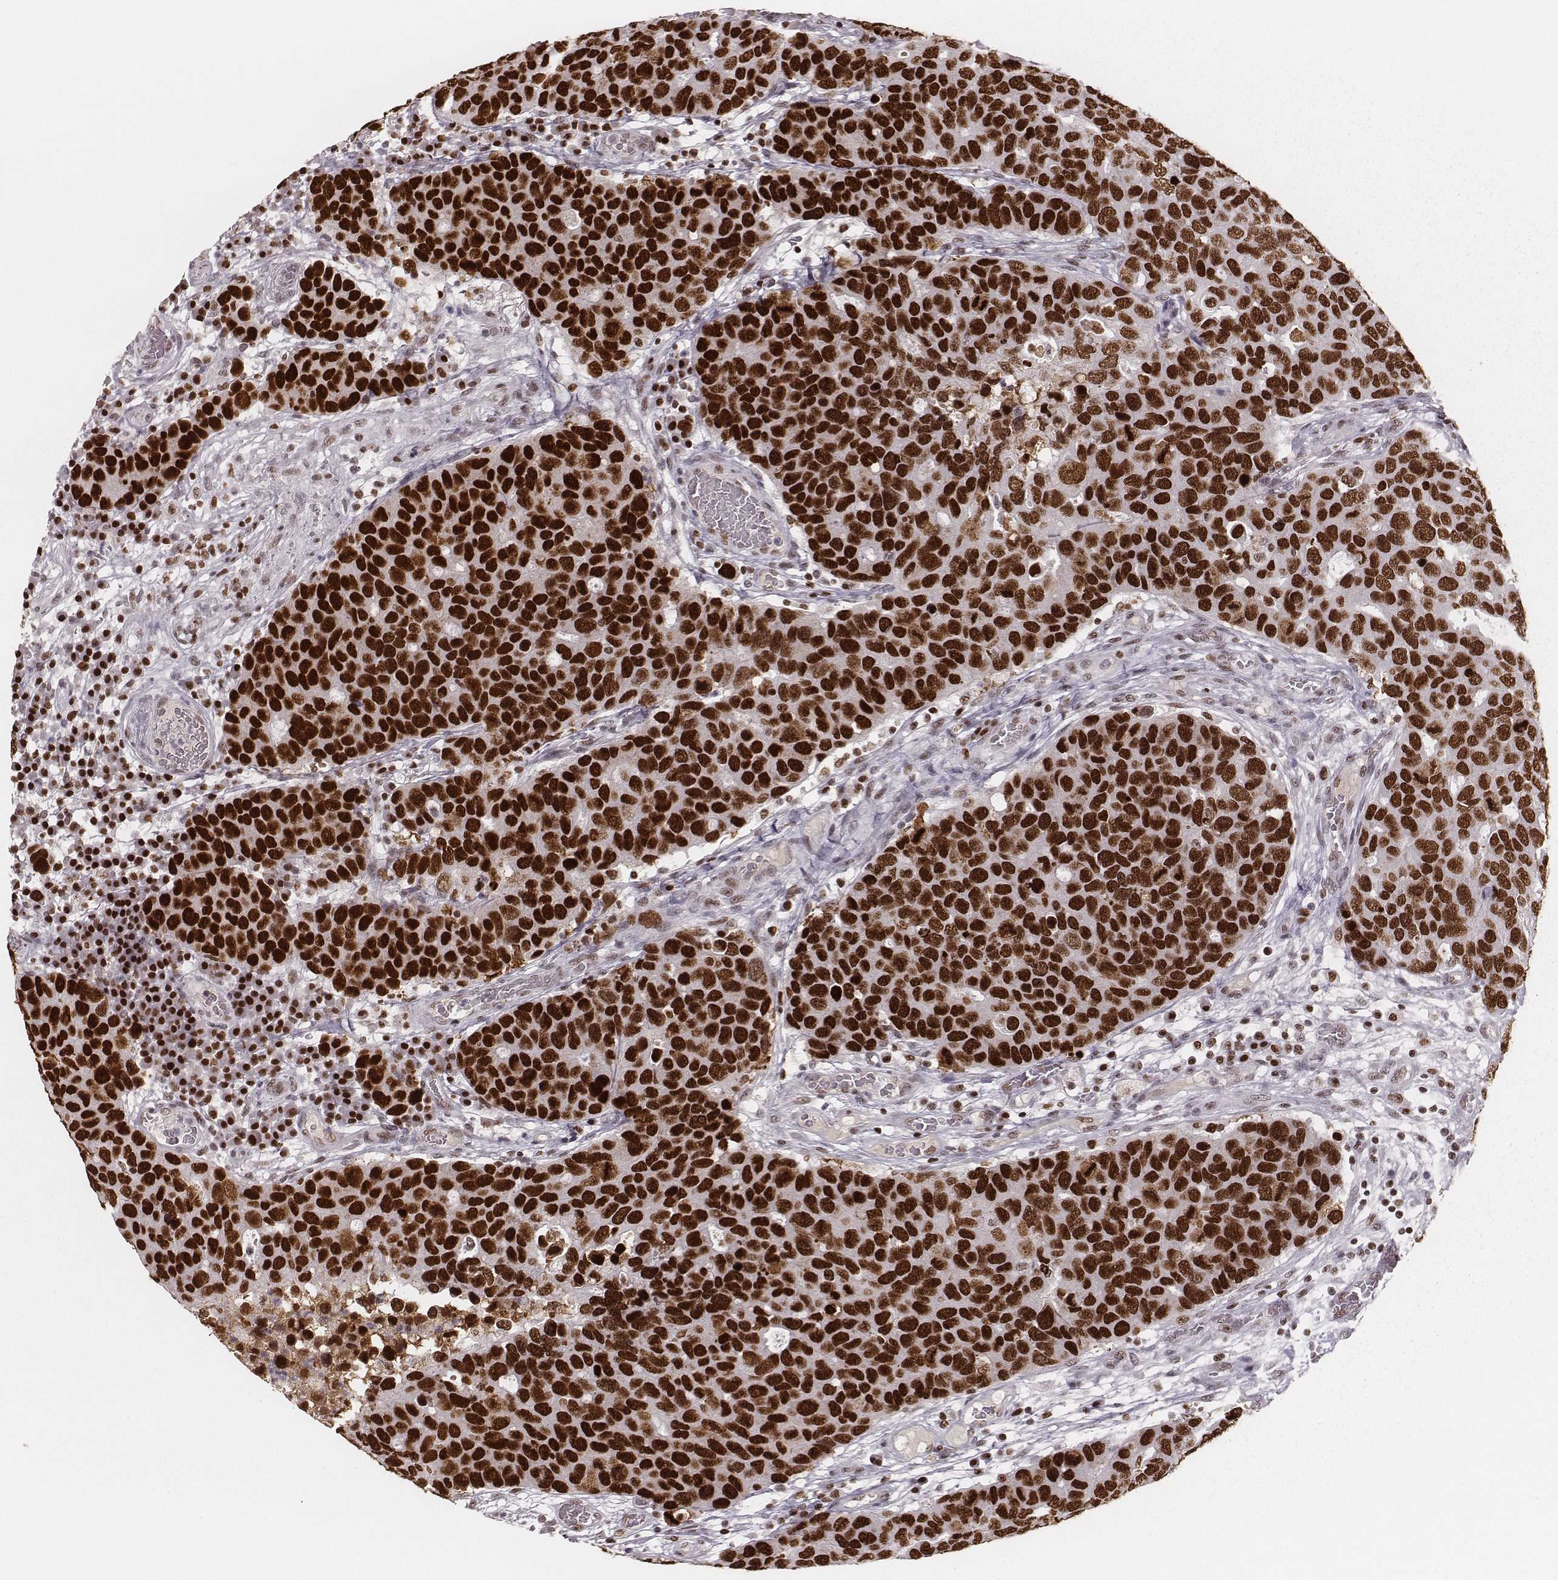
{"staining": {"intensity": "strong", "quantity": ">75%", "location": "nuclear"}, "tissue": "breast cancer", "cell_type": "Tumor cells", "image_type": "cancer", "snomed": [{"axis": "morphology", "description": "Duct carcinoma"}, {"axis": "topography", "description": "Breast"}], "caption": "Breast cancer (infiltrating ductal carcinoma) was stained to show a protein in brown. There is high levels of strong nuclear expression in about >75% of tumor cells. Immunohistochemistry (ihc) stains the protein in brown and the nuclei are stained blue.", "gene": "PARP1", "patient": {"sex": "female", "age": 83}}